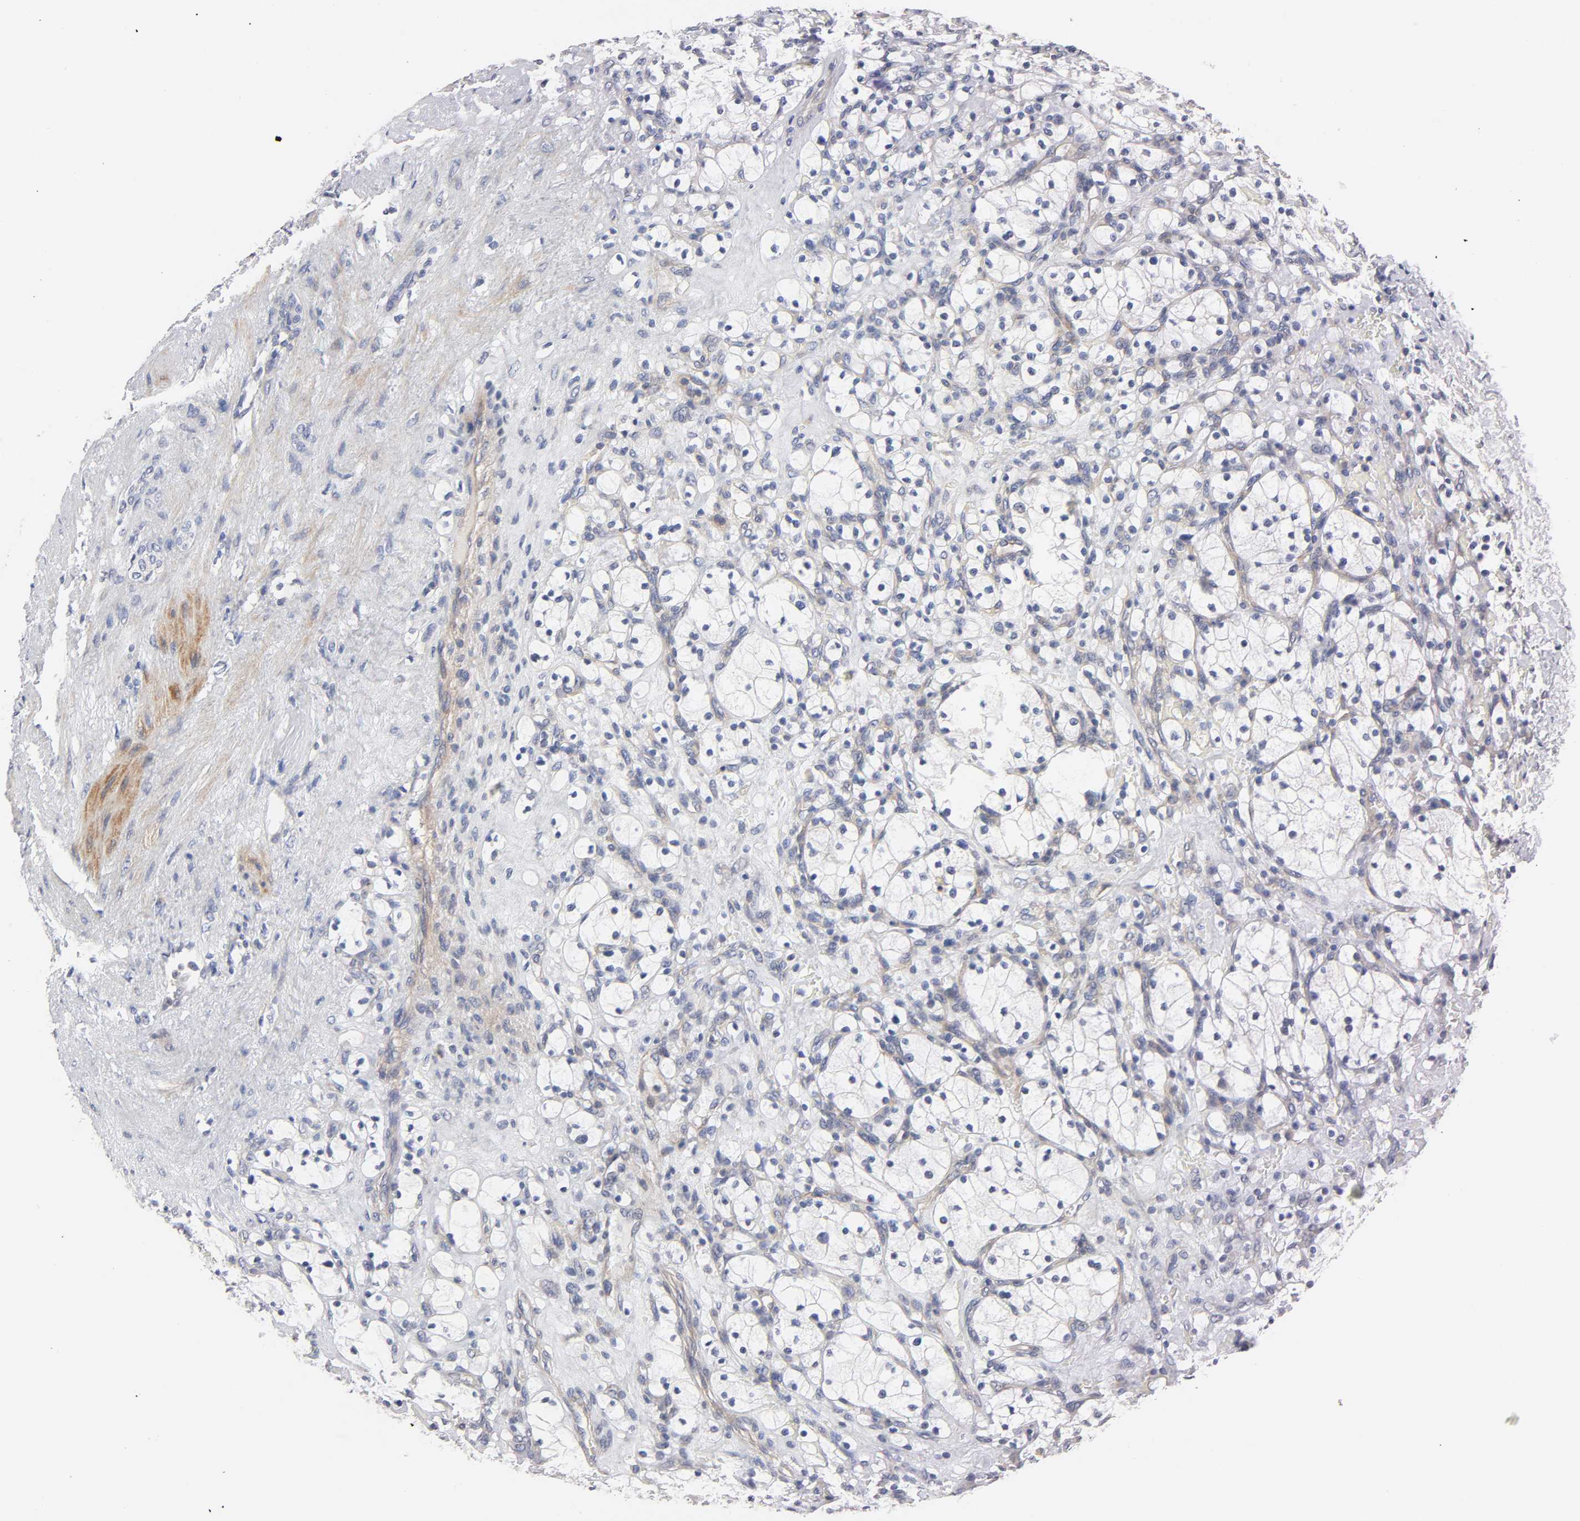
{"staining": {"intensity": "negative", "quantity": "none", "location": "none"}, "tissue": "renal cancer", "cell_type": "Tumor cells", "image_type": "cancer", "snomed": [{"axis": "morphology", "description": "Adenocarcinoma, NOS"}, {"axis": "topography", "description": "Kidney"}], "caption": "A photomicrograph of renal cancer stained for a protein displays no brown staining in tumor cells.", "gene": "ROCK1", "patient": {"sex": "female", "age": 83}}